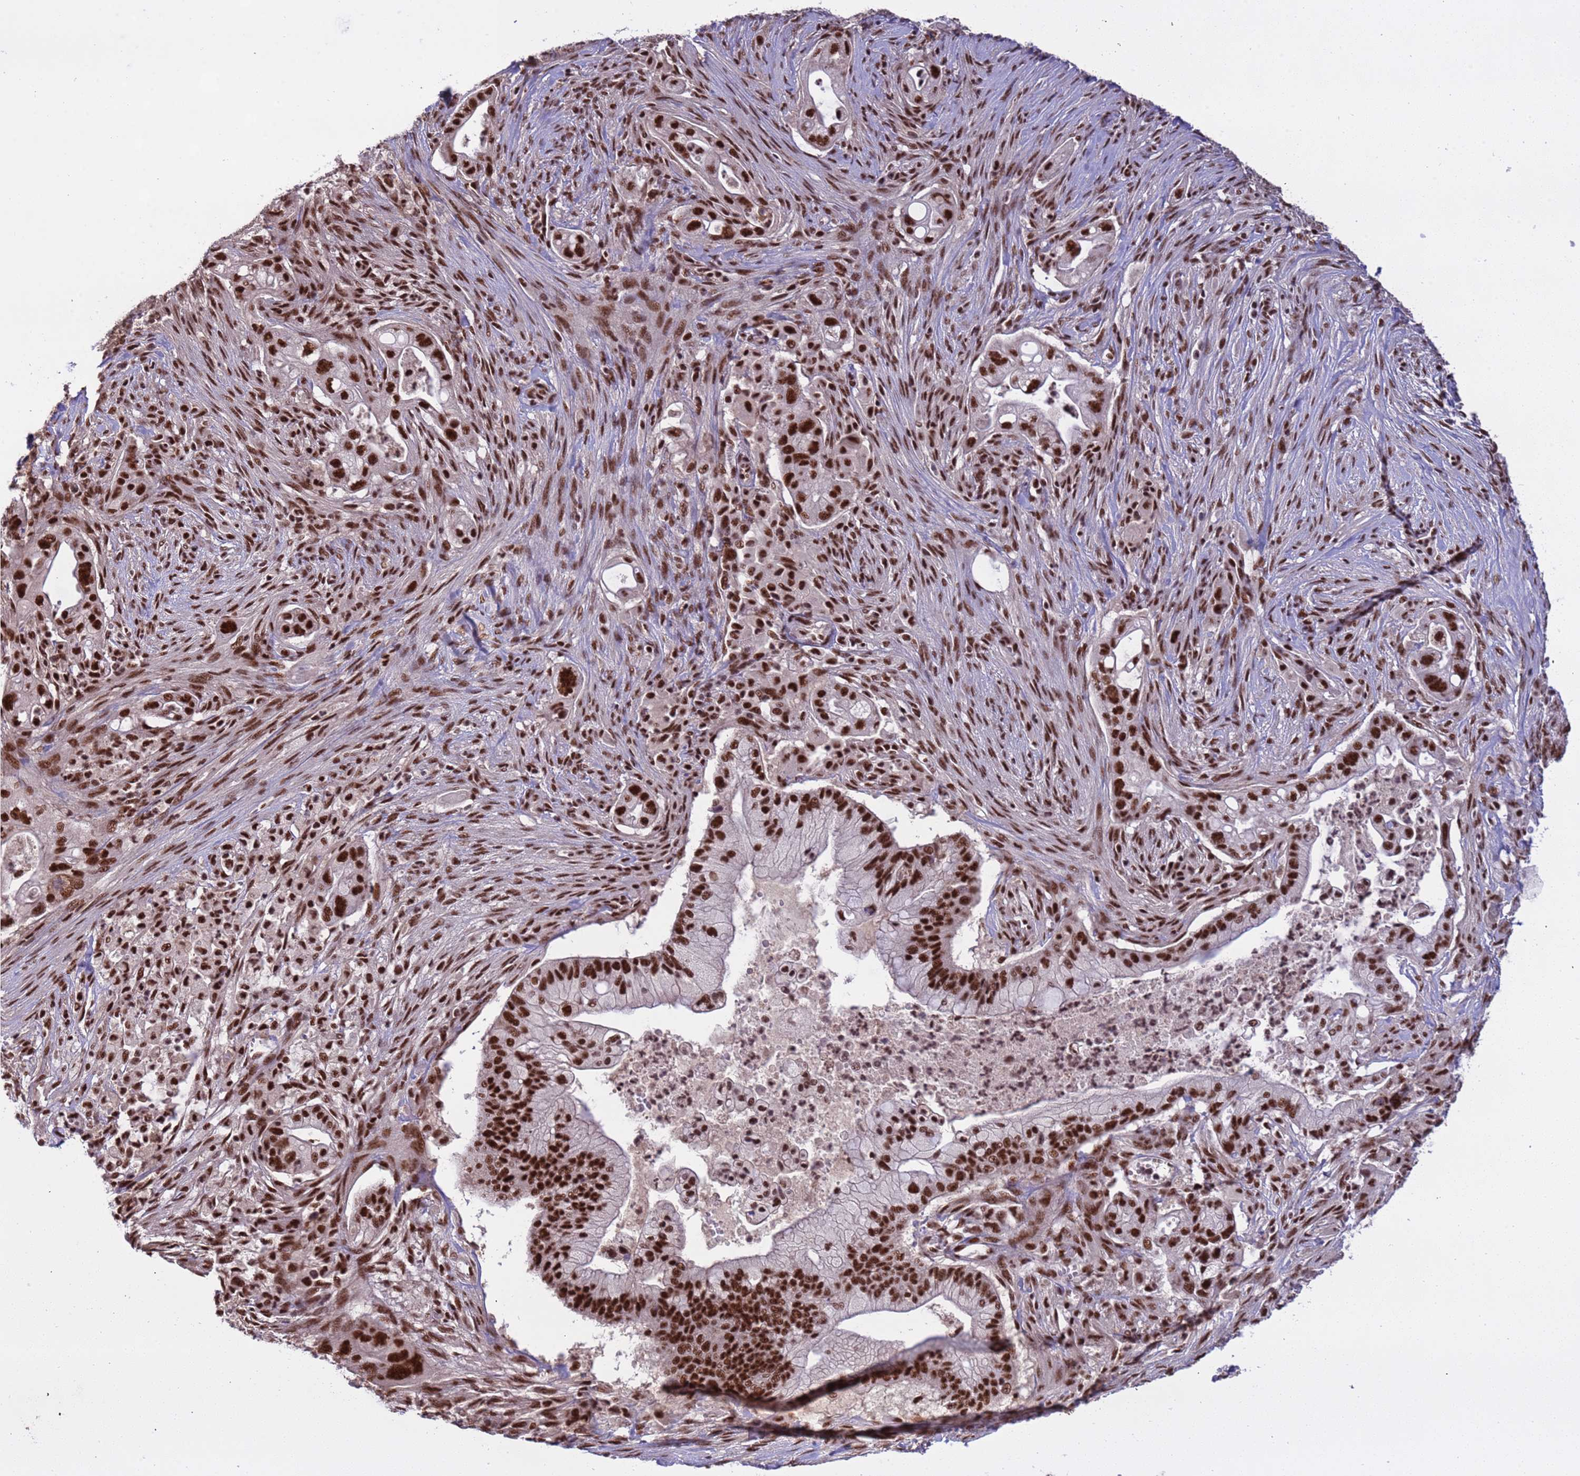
{"staining": {"intensity": "strong", "quantity": ">75%", "location": "nuclear"}, "tissue": "pancreatic cancer", "cell_type": "Tumor cells", "image_type": "cancer", "snomed": [{"axis": "morphology", "description": "Adenocarcinoma, NOS"}, {"axis": "topography", "description": "Pancreas"}], "caption": "IHC of human pancreatic adenocarcinoma exhibits high levels of strong nuclear staining in approximately >75% of tumor cells.", "gene": "SRRT", "patient": {"sex": "male", "age": 44}}